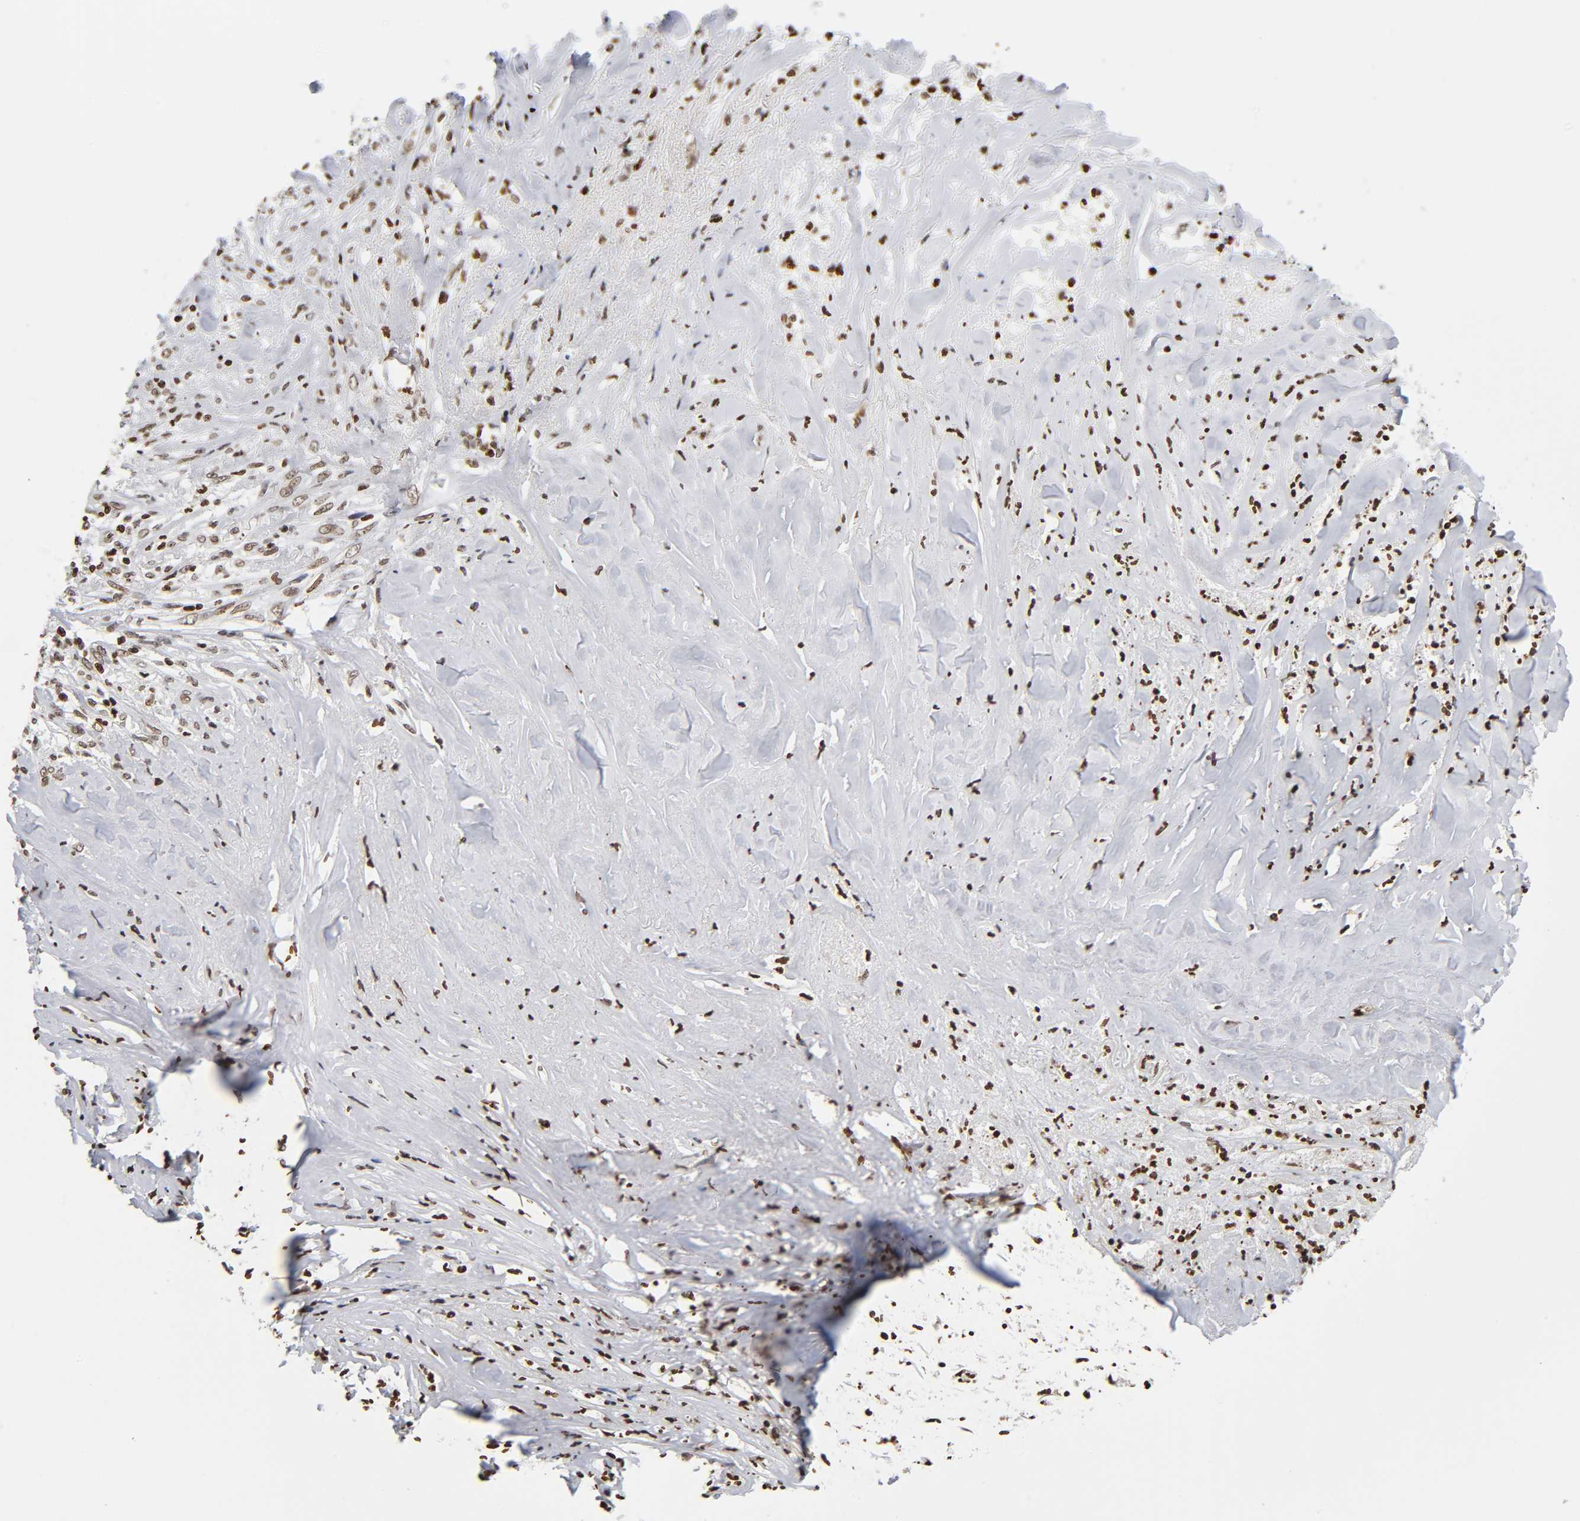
{"staining": {"intensity": "moderate", "quantity": ">75%", "location": "nuclear"}, "tissue": "liver cancer", "cell_type": "Tumor cells", "image_type": "cancer", "snomed": [{"axis": "morphology", "description": "Cholangiocarcinoma"}, {"axis": "topography", "description": "Liver"}], "caption": "Liver cancer stained for a protein (brown) reveals moderate nuclear positive expression in approximately >75% of tumor cells.", "gene": "HOXA6", "patient": {"sex": "female", "age": 67}}